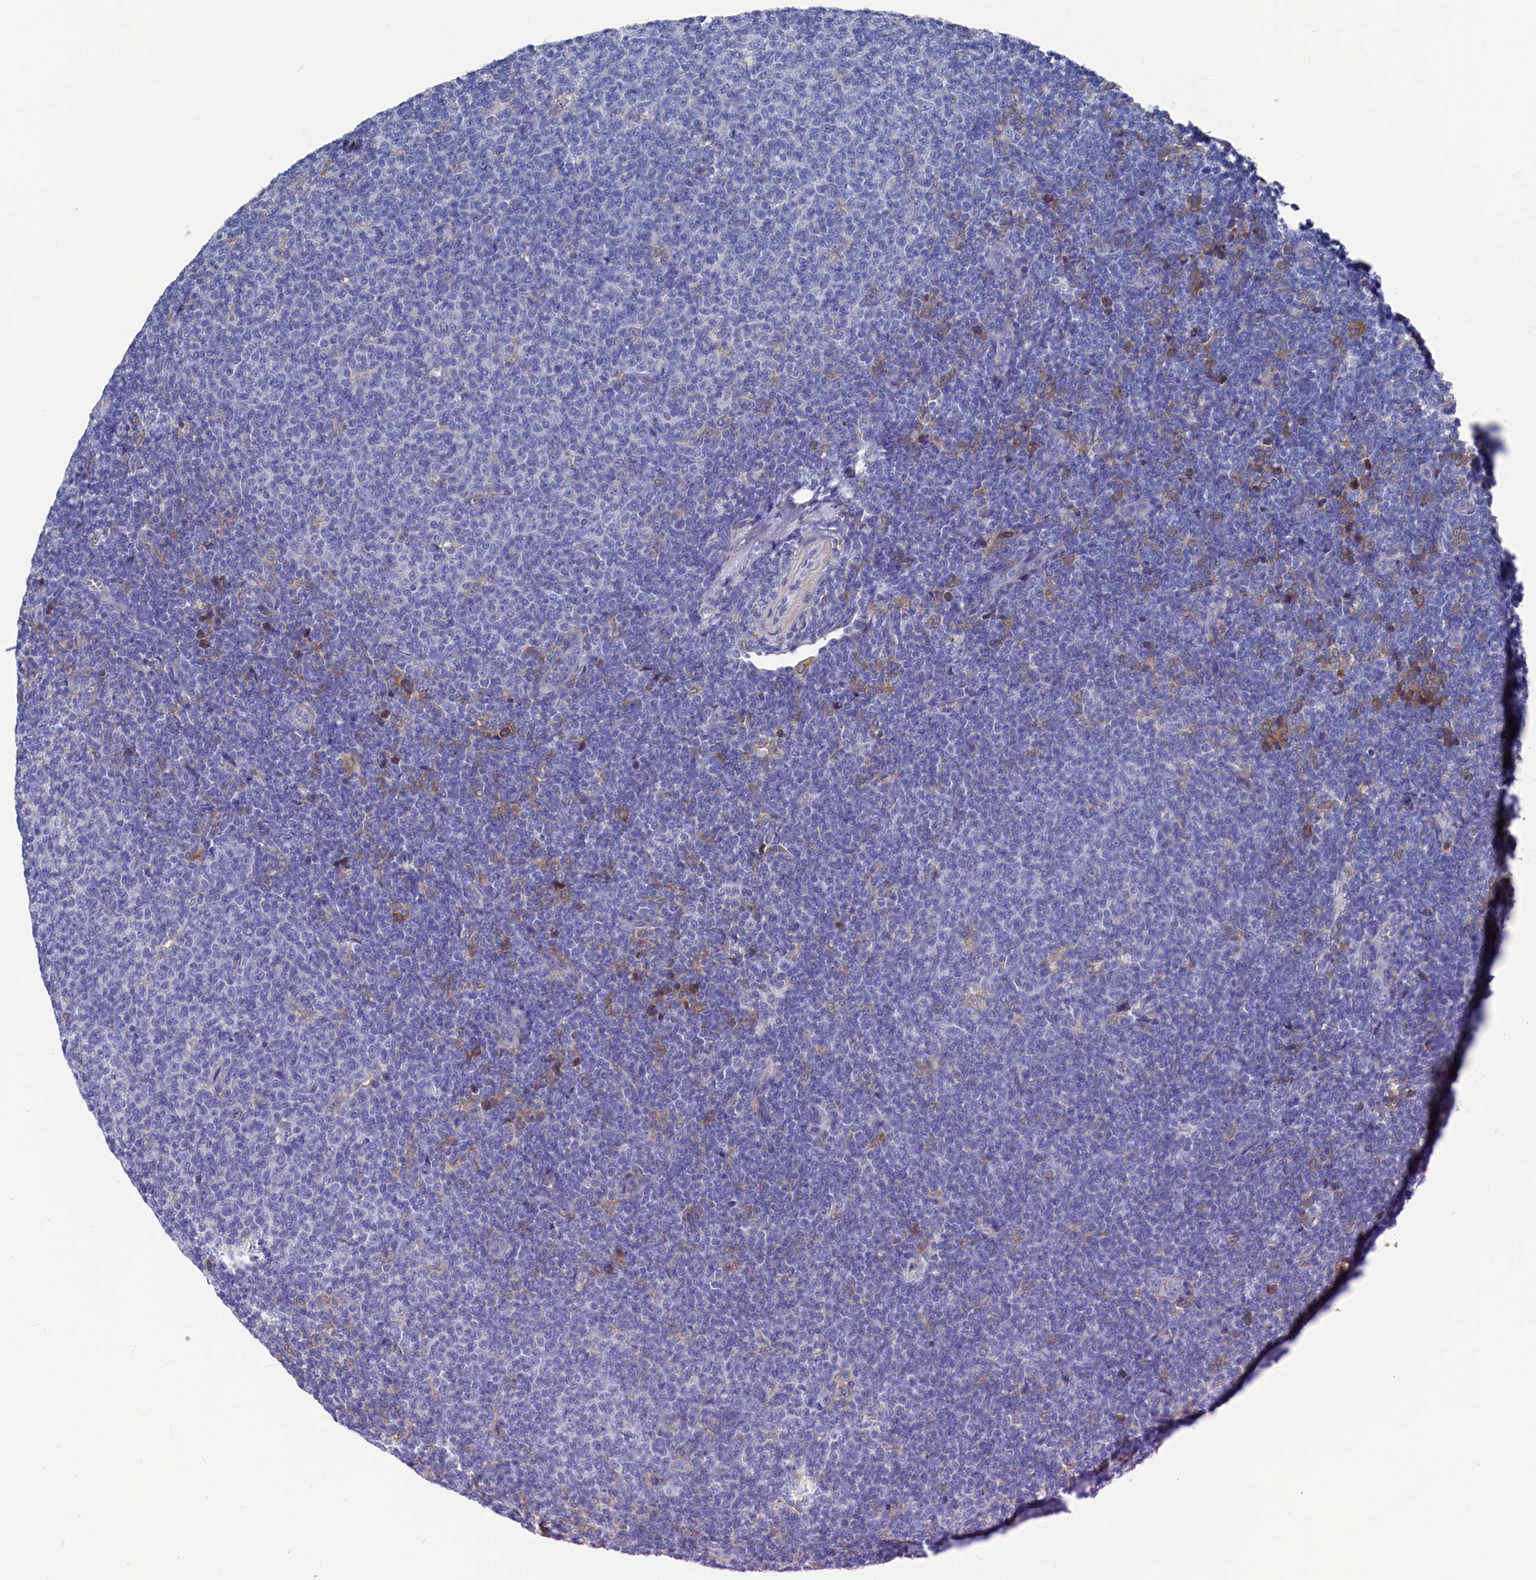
{"staining": {"intensity": "negative", "quantity": "none", "location": "none"}, "tissue": "lymphoma", "cell_type": "Tumor cells", "image_type": "cancer", "snomed": [{"axis": "morphology", "description": "Malignant lymphoma, non-Hodgkin's type, Low grade"}, {"axis": "topography", "description": "Lymph node"}], "caption": "High magnification brightfield microscopy of low-grade malignant lymphoma, non-Hodgkin's type stained with DAB (3,3'-diaminobenzidine) (brown) and counterstained with hematoxylin (blue): tumor cells show no significant expression.", "gene": "TYROBP", "patient": {"sex": "male", "age": 66}}